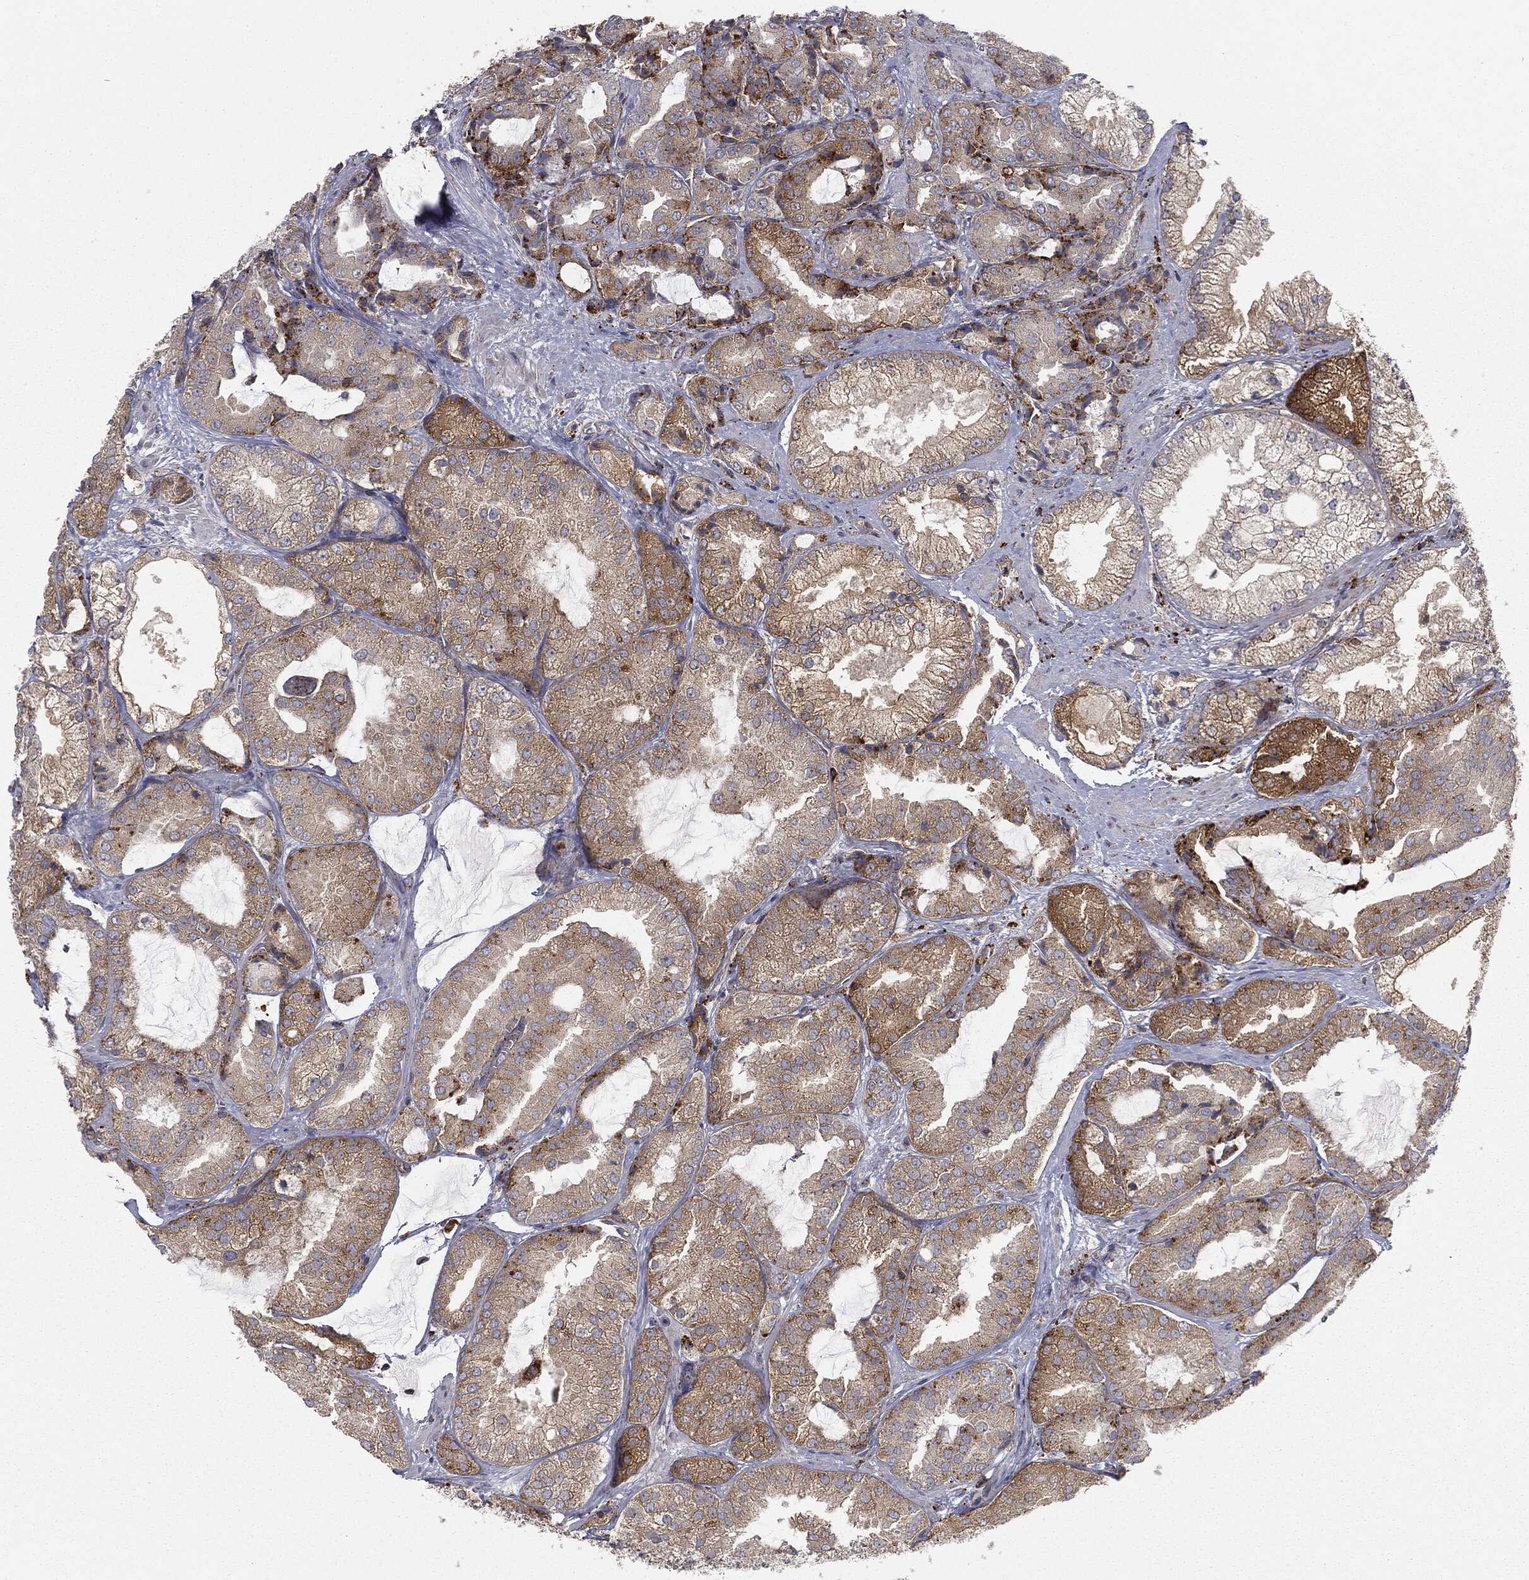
{"staining": {"intensity": "moderate", "quantity": ">75%", "location": "cytoplasmic/membranous"}, "tissue": "prostate cancer", "cell_type": "Tumor cells", "image_type": "cancer", "snomed": [{"axis": "morphology", "description": "Adenocarcinoma, High grade"}, {"axis": "topography", "description": "Prostate"}], "caption": "Brown immunohistochemical staining in high-grade adenocarcinoma (prostate) displays moderate cytoplasmic/membranous expression in approximately >75% of tumor cells.", "gene": "CTSA", "patient": {"sex": "male", "age": 68}}